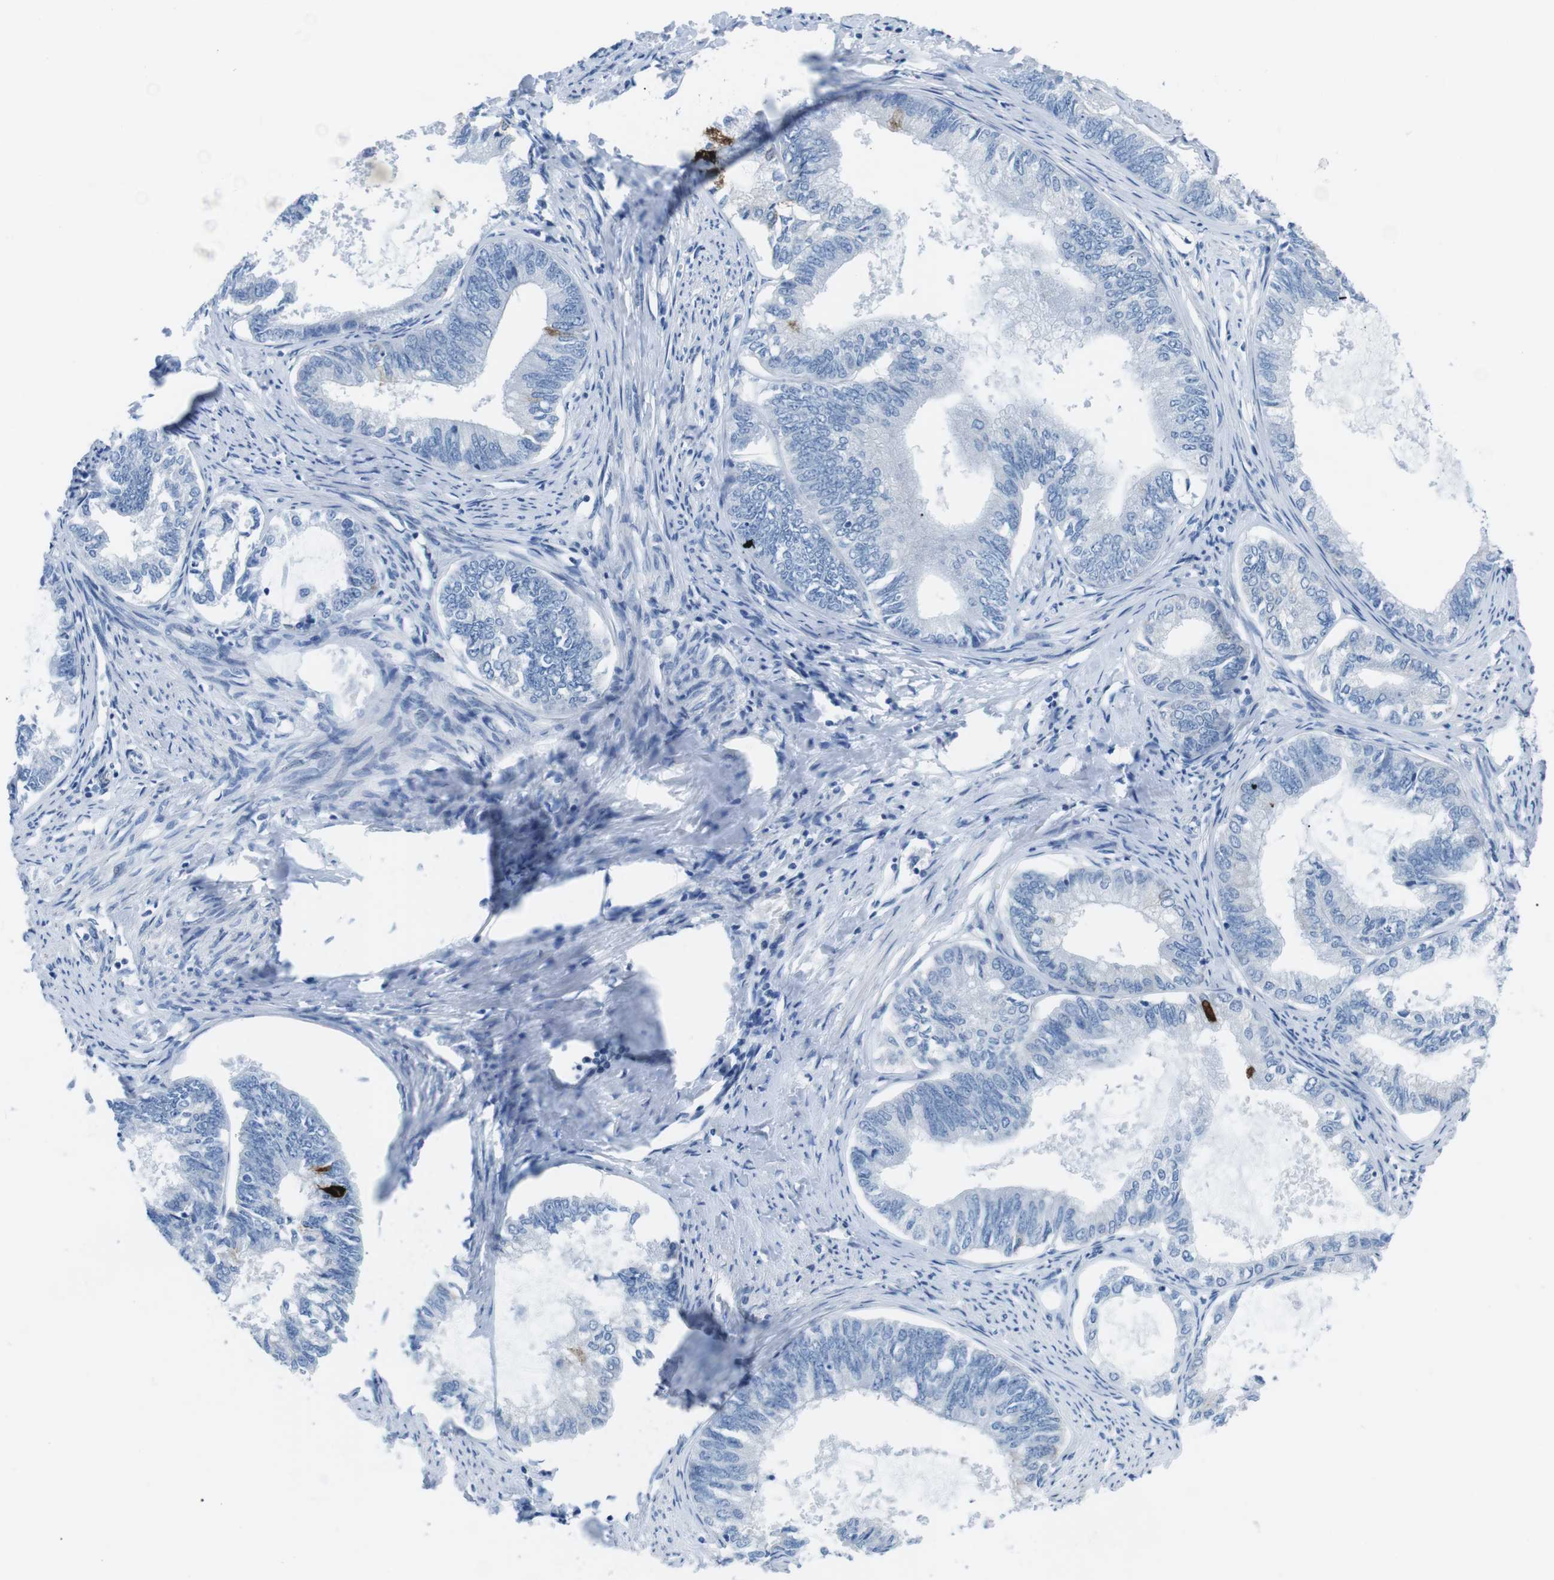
{"staining": {"intensity": "negative", "quantity": "none", "location": "none"}, "tissue": "endometrial cancer", "cell_type": "Tumor cells", "image_type": "cancer", "snomed": [{"axis": "morphology", "description": "Adenocarcinoma, NOS"}, {"axis": "topography", "description": "Endometrium"}], "caption": "Endometrial cancer stained for a protein using immunohistochemistry (IHC) demonstrates no positivity tumor cells.", "gene": "MUC2", "patient": {"sex": "female", "age": 86}}